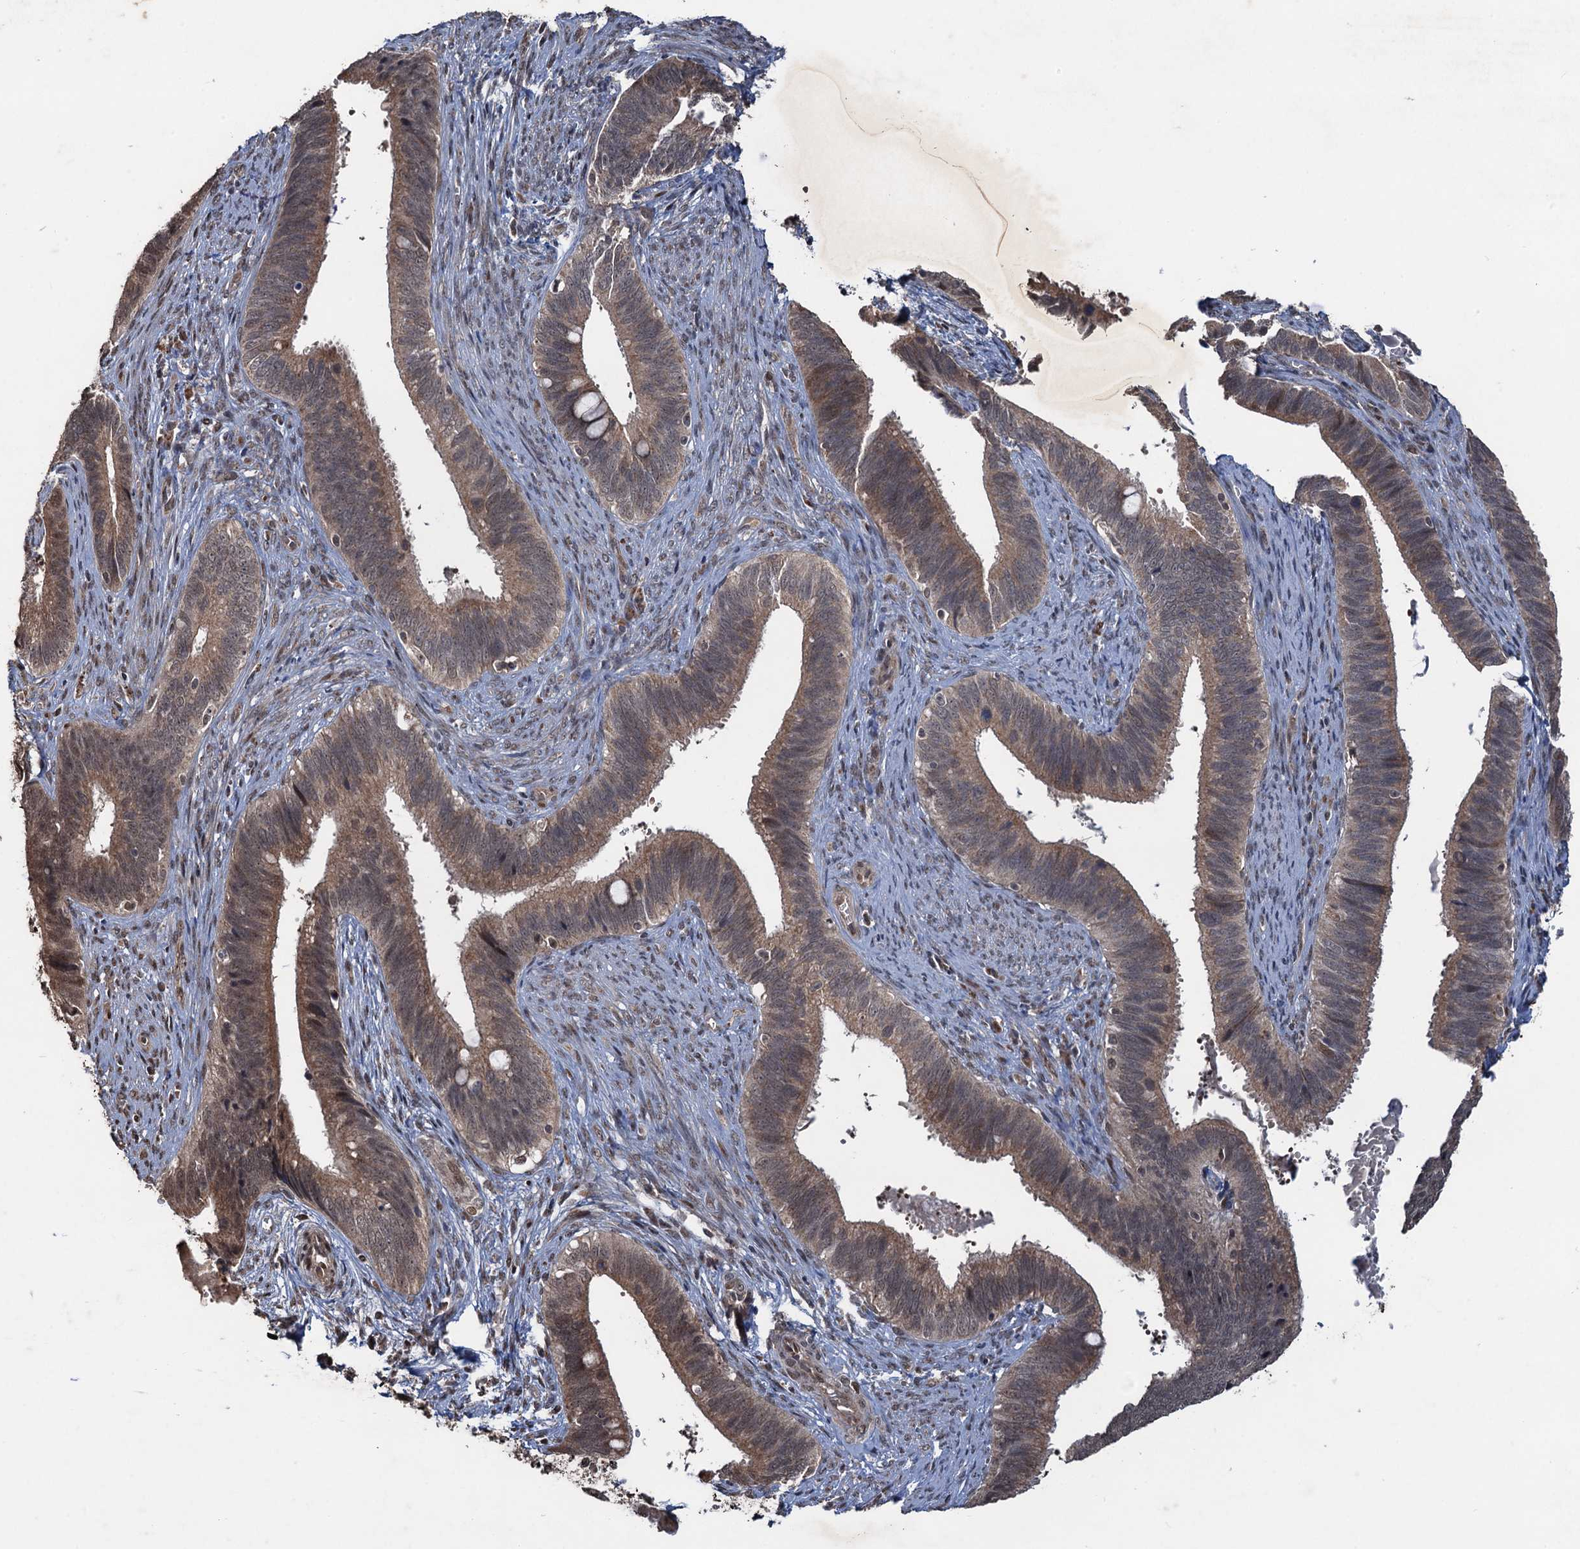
{"staining": {"intensity": "moderate", "quantity": ">75%", "location": "cytoplasmic/membranous,nuclear"}, "tissue": "cervical cancer", "cell_type": "Tumor cells", "image_type": "cancer", "snomed": [{"axis": "morphology", "description": "Adenocarcinoma, NOS"}, {"axis": "topography", "description": "Cervix"}], "caption": "Cervical cancer (adenocarcinoma) tissue demonstrates moderate cytoplasmic/membranous and nuclear staining in about >75% of tumor cells", "gene": "REP15", "patient": {"sex": "female", "age": 42}}